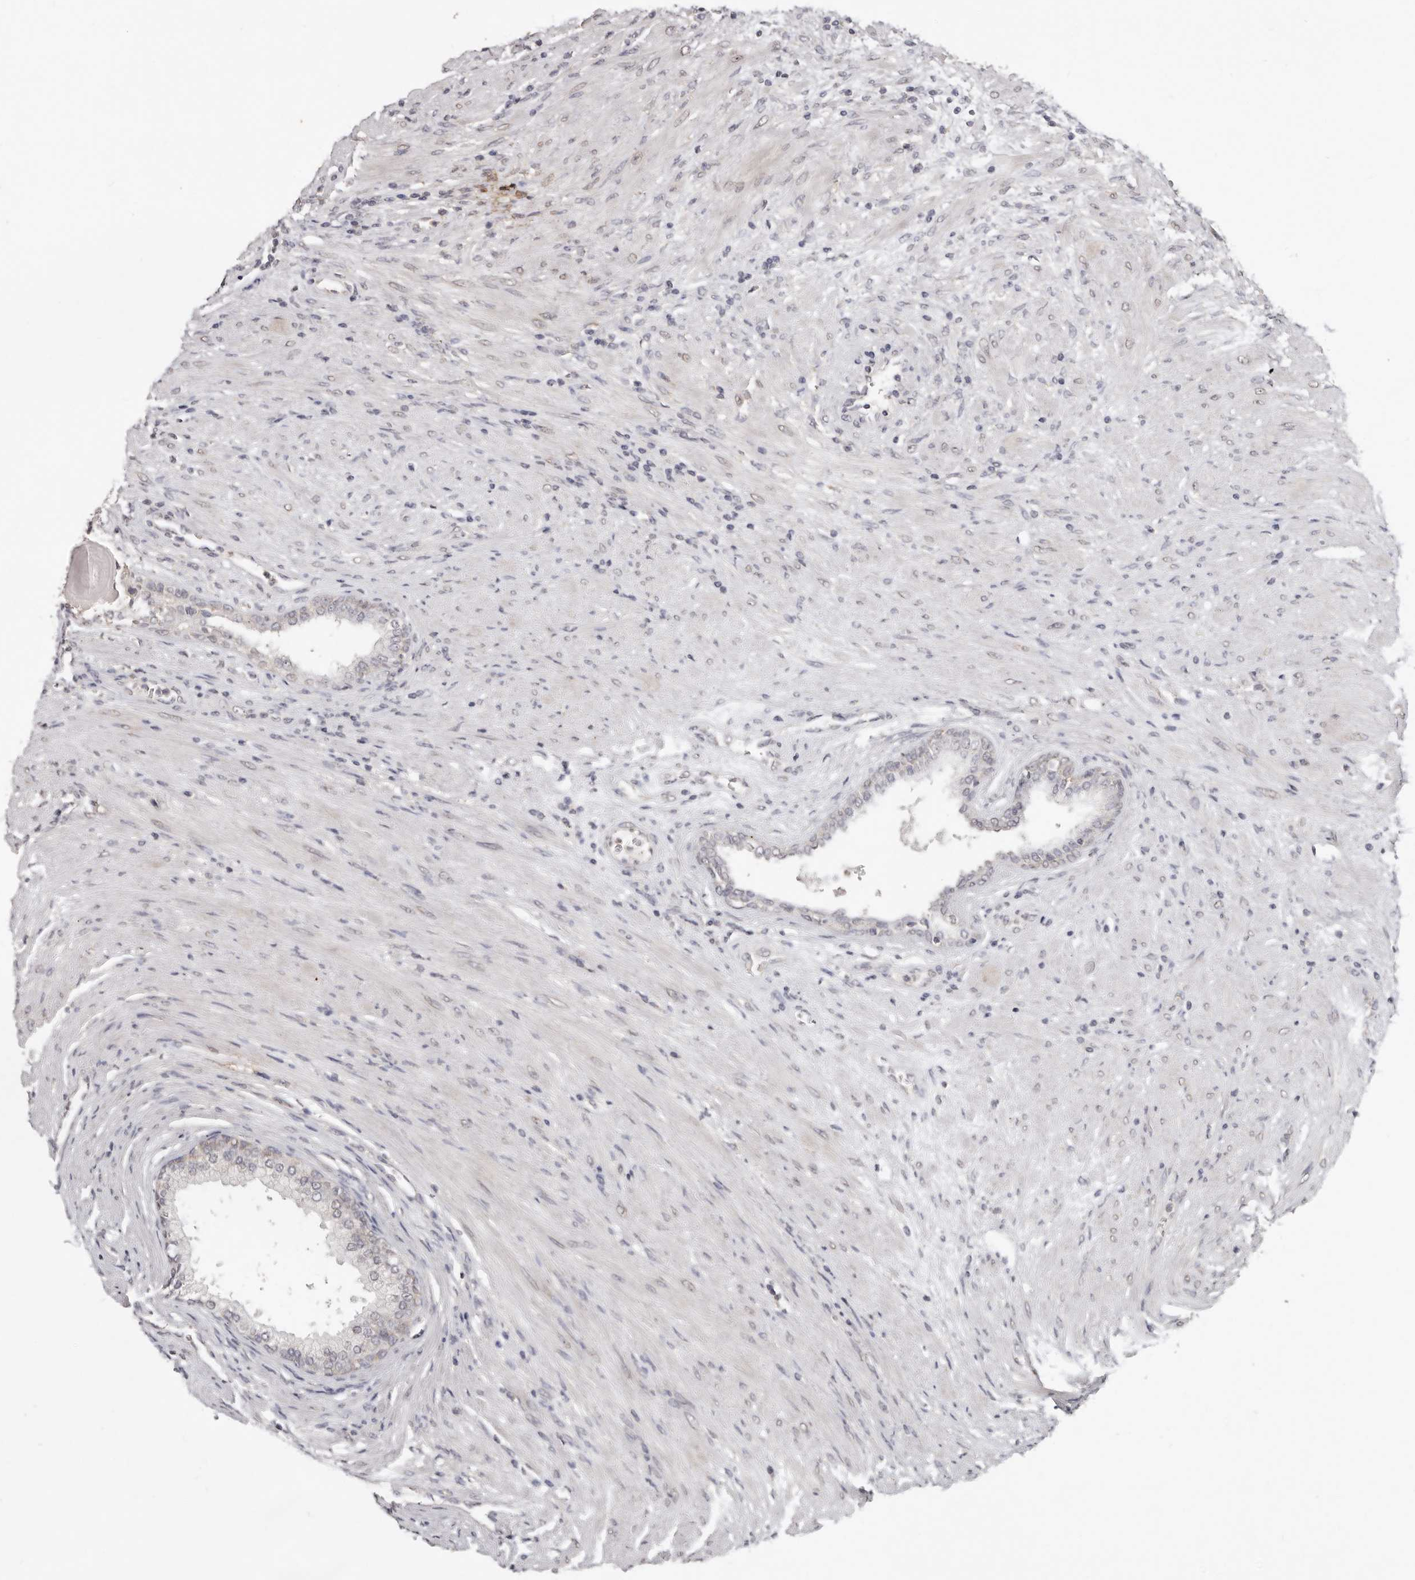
{"staining": {"intensity": "negative", "quantity": "none", "location": "none"}, "tissue": "prostate cancer", "cell_type": "Tumor cells", "image_type": "cancer", "snomed": [{"axis": "morphology", "description": "Normal tissue, NOS"}, {"axis": "morphology", "description": "Adenocarcinoma, Low grade"}, {"axis": "topography", "description": "Prostate"}, {"axis": "topography", "description": "Peripheral nerve tissue"}], "caption": "This is an IHC photomicrograph of human prostate cancer (adenocarcinoma (low-grade)). There is no expression in tumor cells.", "gene": "LINGO2", "patient": {"sex": "male", "age": 71}}